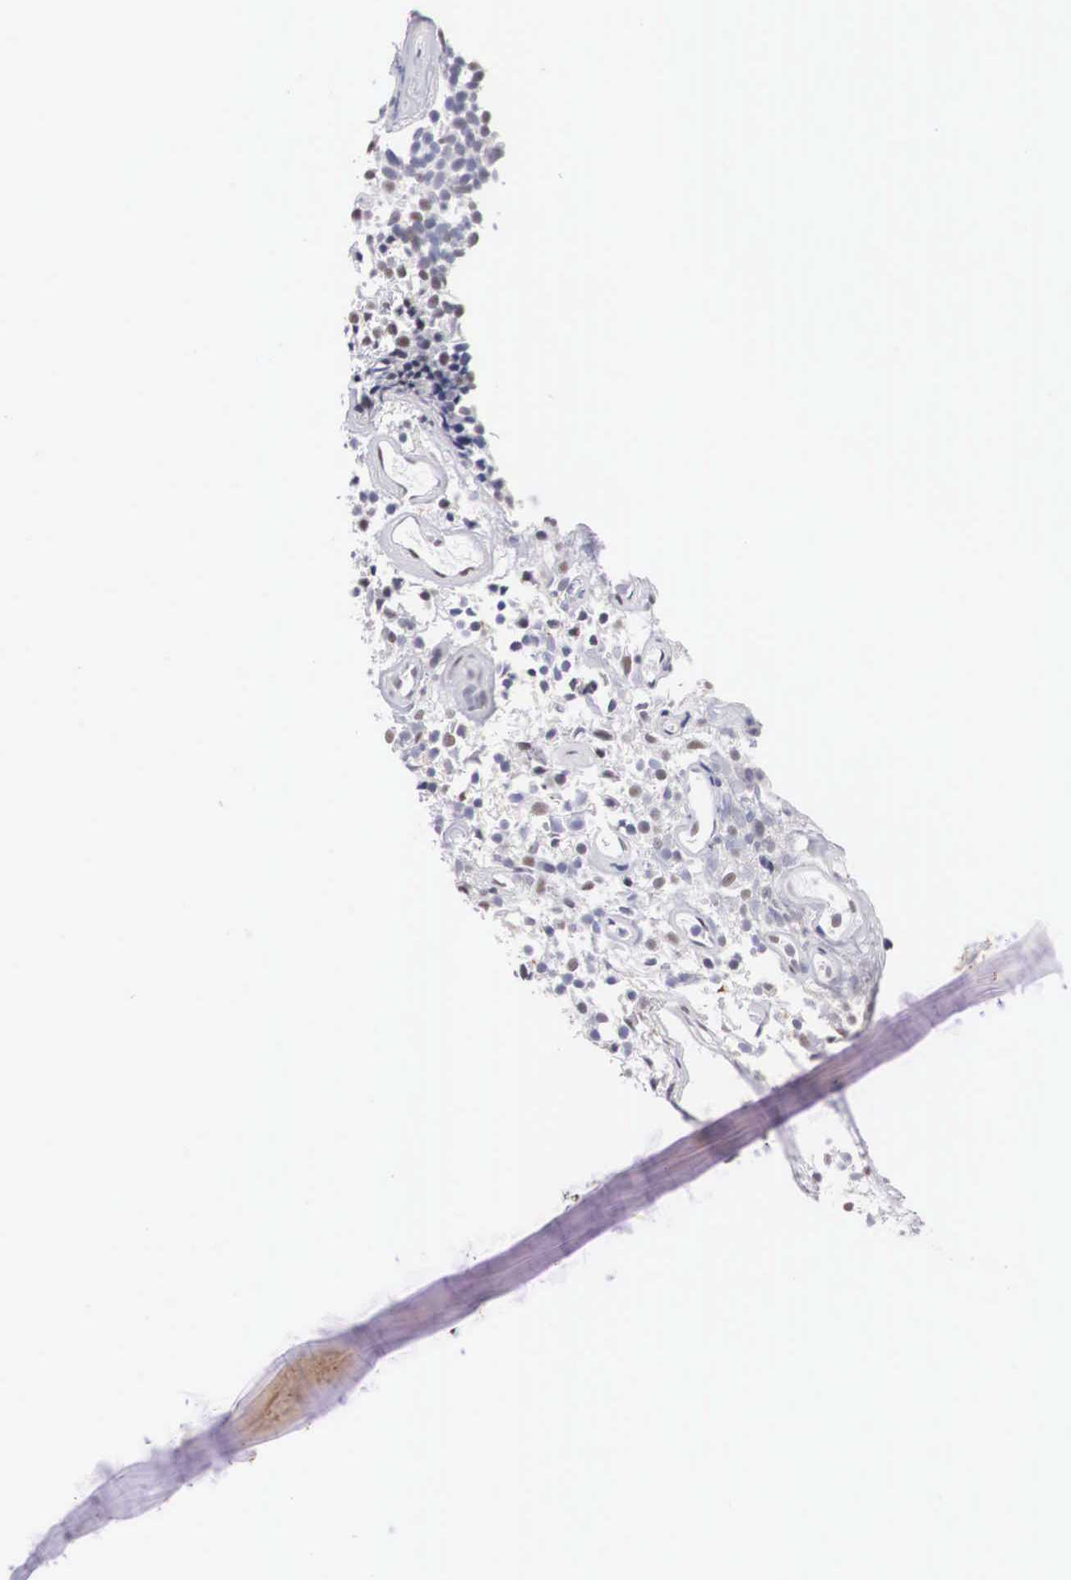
{"staining": {"intensity": "negative", "quantity": "none", "location": "none"}, "tissue": "urothelial cancer", "cell_type": "Tumor cells", "image_type": "cancer", "snomed": [{"axis": "morphology", "description": "Urothelial carcinoma, Low grade"}, {"axis": "topography", "description": "Urinary bladder"}], "caption": "An image of urothelial carcinoma (low-grade) stained for a protein displays no brown staining in tumor cells. (Immunohistochemistry (ihc), brightfield microscopy, high magnification).", "gene": "FAM47A", "patient": {"sex": "male", "age": 85}}